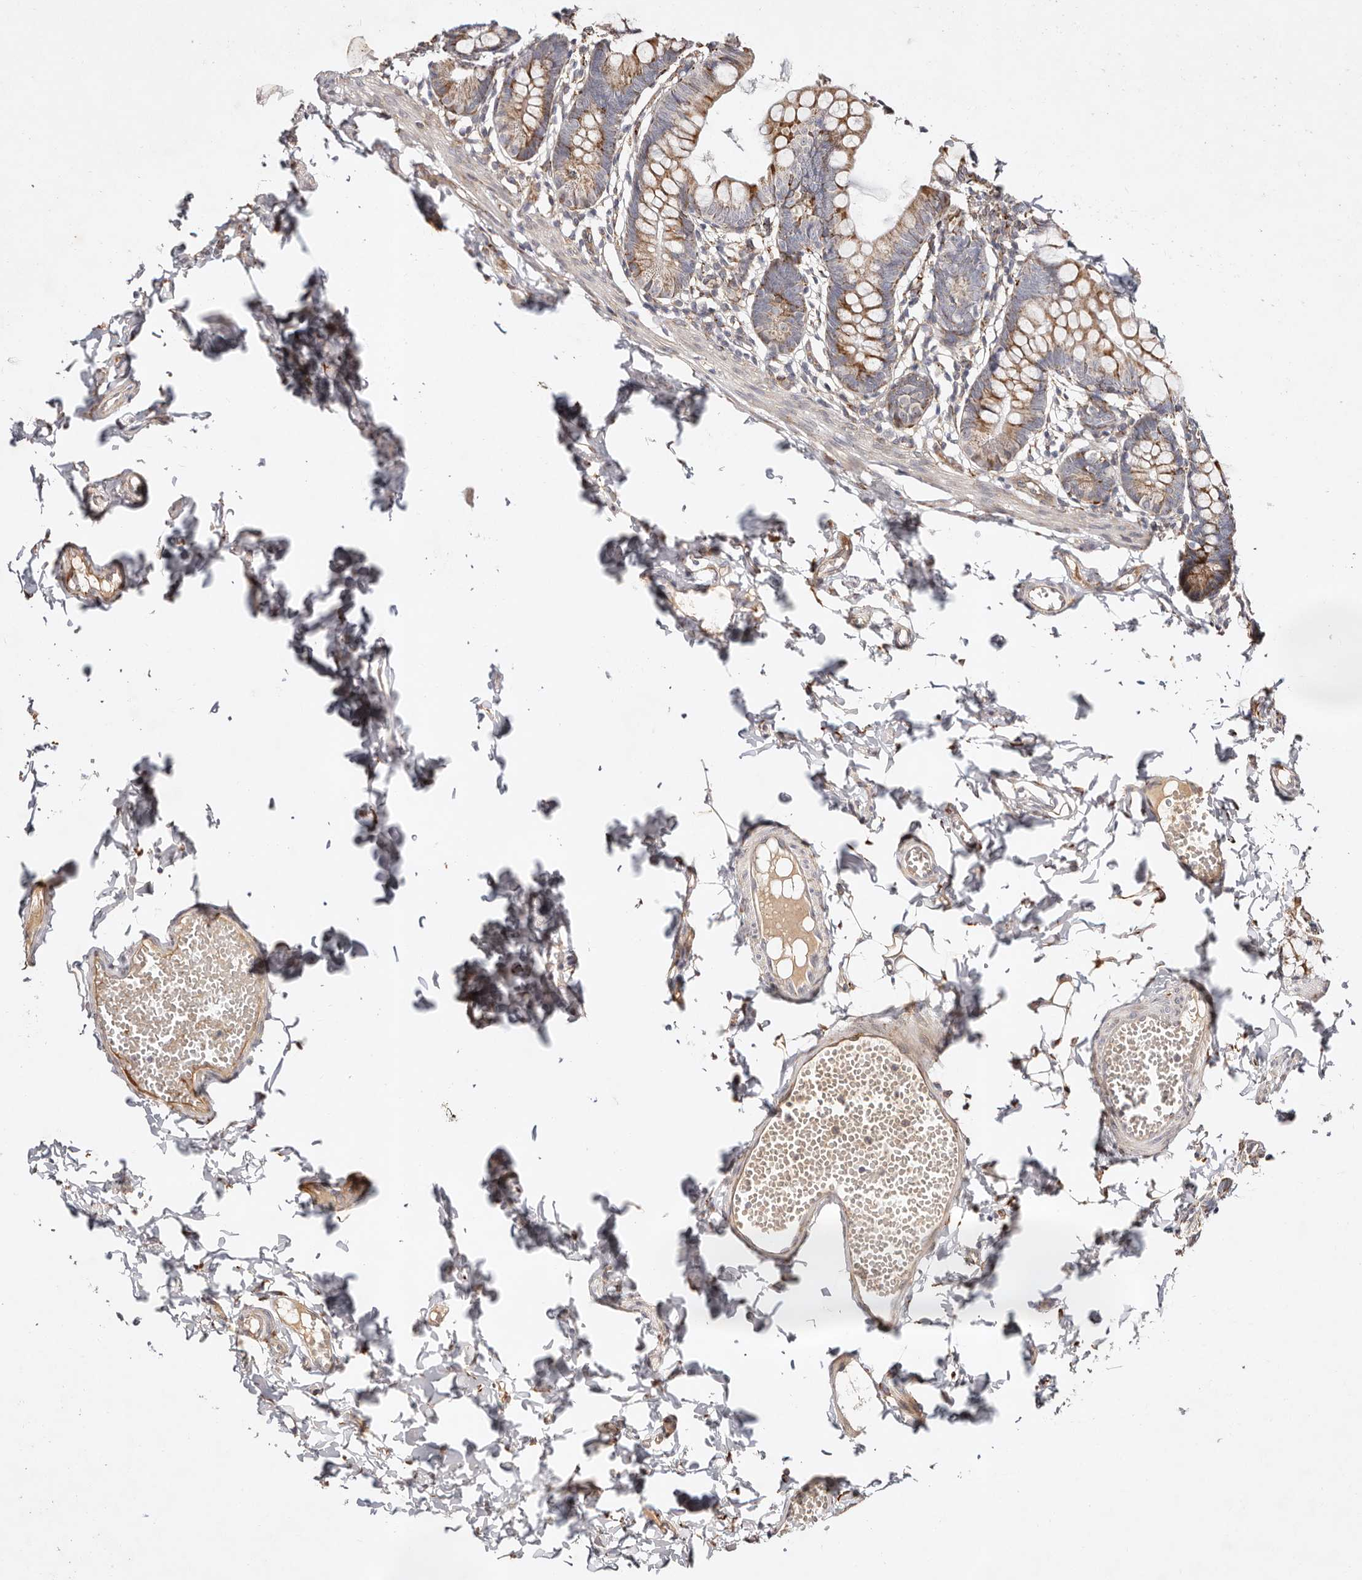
{"staining": {"intensity": "moderate", "quantity": ">75%", "location": "cytoplasmic/membranous"}, "tissue": "small intestine", "cell_type": "Glandular cells", "image_type": "normal", "snomed": [{"axis": "morphology", "description": "Normal tissue, NOS"}, {"axis": "topography", "description": "Small intestine"}], "caption": "Small intestine was stained to show a protein in brown. There is medium levels of moderate cytoplasmic/membranous expression in about >75% of glandular cells. Using DAB (3,3'-diaminobenzidine) (brown) and hematoxylin (blue) stains, captured at high magnification using brightfield microscopy.", "gene": "SERPINH1", "patient": {"sex": "male", "age": 7}}